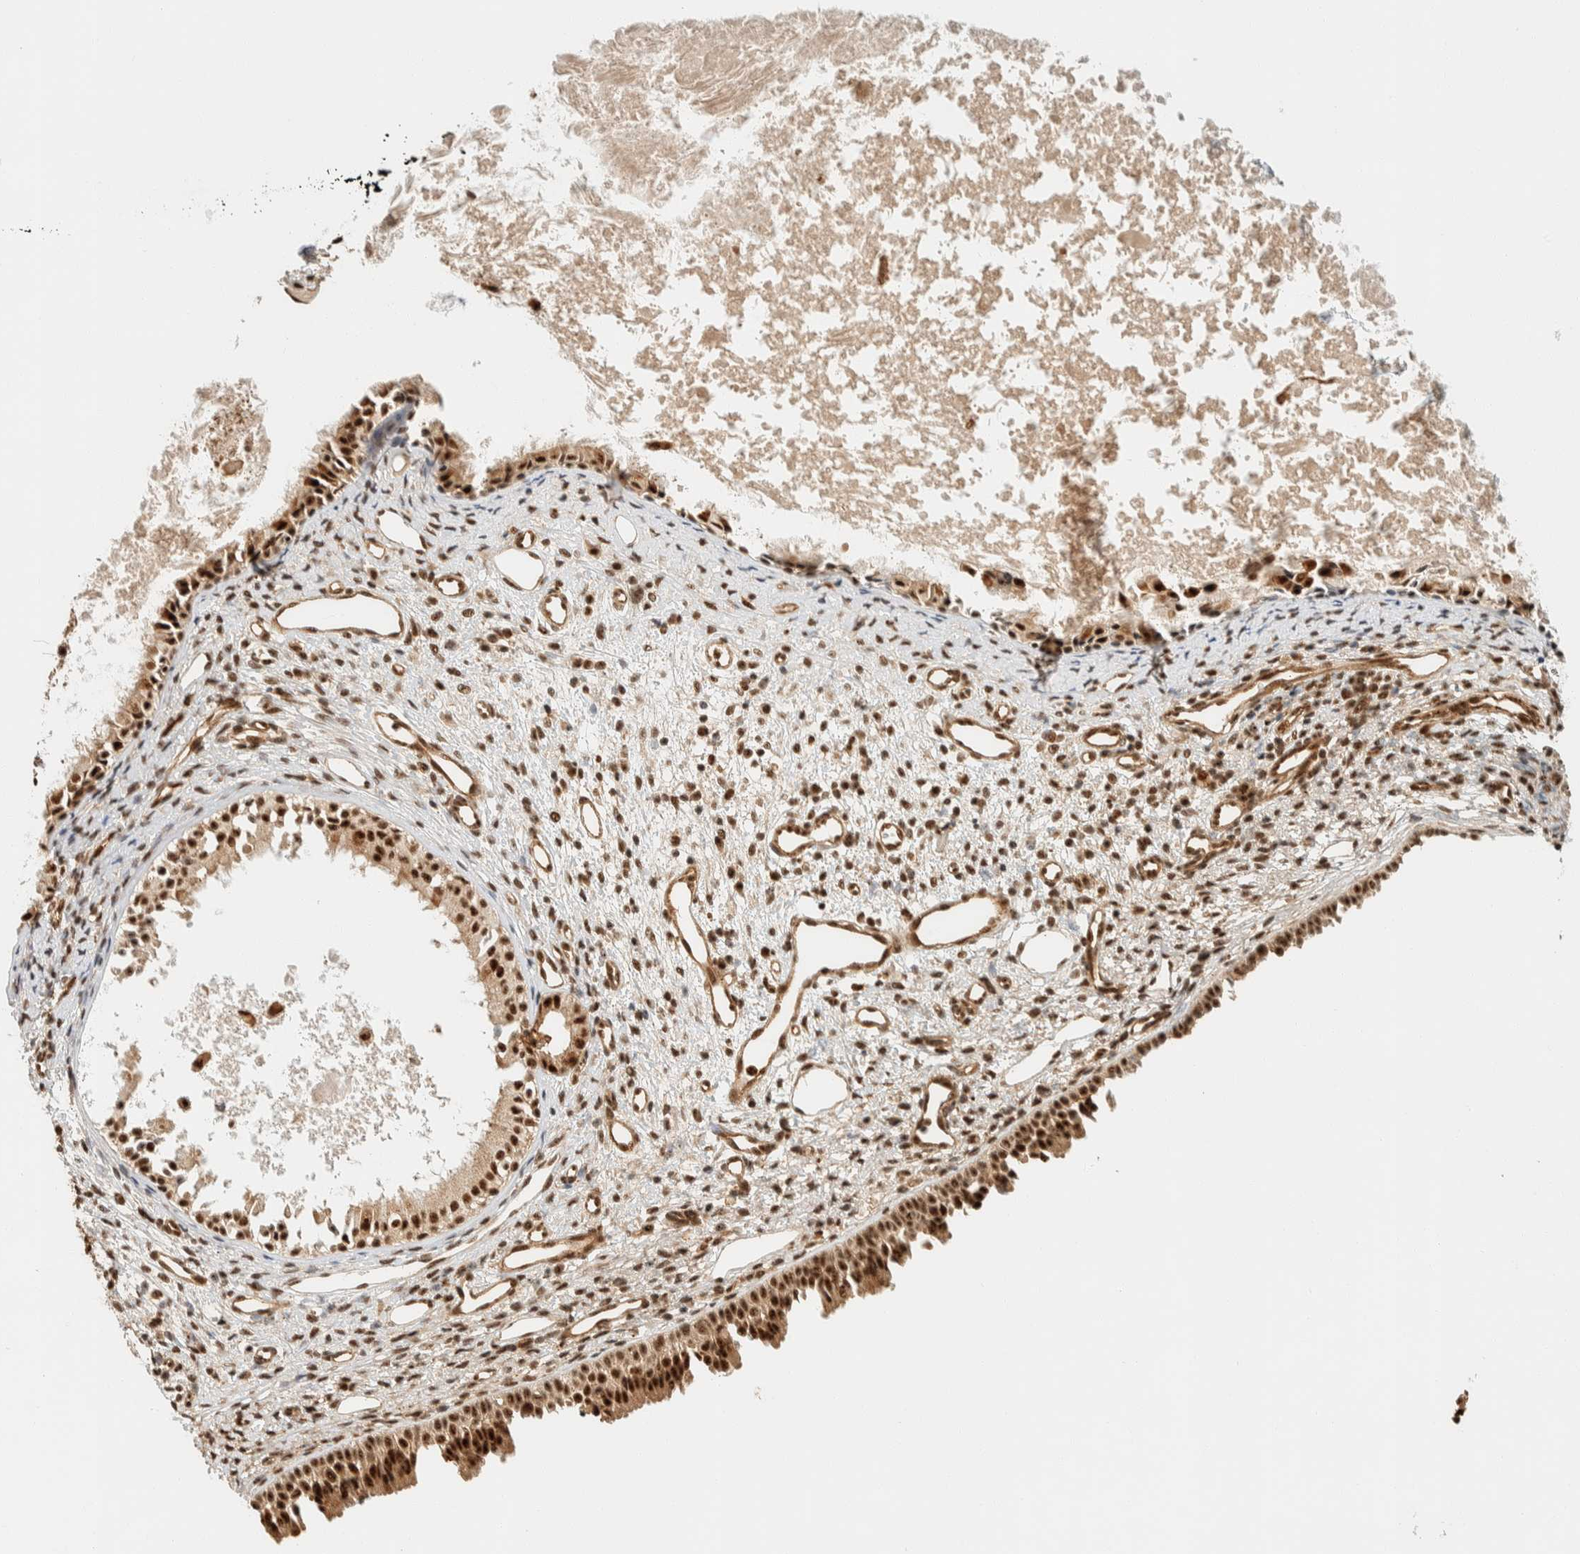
{"staining": {"intensity": "strong", "quantity": ">75%", "location": "cytoplasmic/membranous,nuclear"}, "tissue": "nasopharynx", "cell_type": "Respiratory epithelial cells", "image_type": "normal", "snomed": [{"axis": "morphology", "description": "Normal tissue, NOS"}, {"axis": "topography", "description": "Nasopharynx"}], "caption": "Immunohistochemistry staining of unremarkable nasopharynx, which reveals high levels of strong cytoplasmic/membranous,nuclear staining in about >75% of respiratory epithelial cells indicating strong cytoplasmic/membranous,nuclear protein expression. The staining was performed using DAB (3,3'-diaminobenzidine) (brown) for protein detection and nuclei were counterstained in hematoxylin (blue).", "gene": "SIK1", "patient": {"sex": "male", "age": 22}}